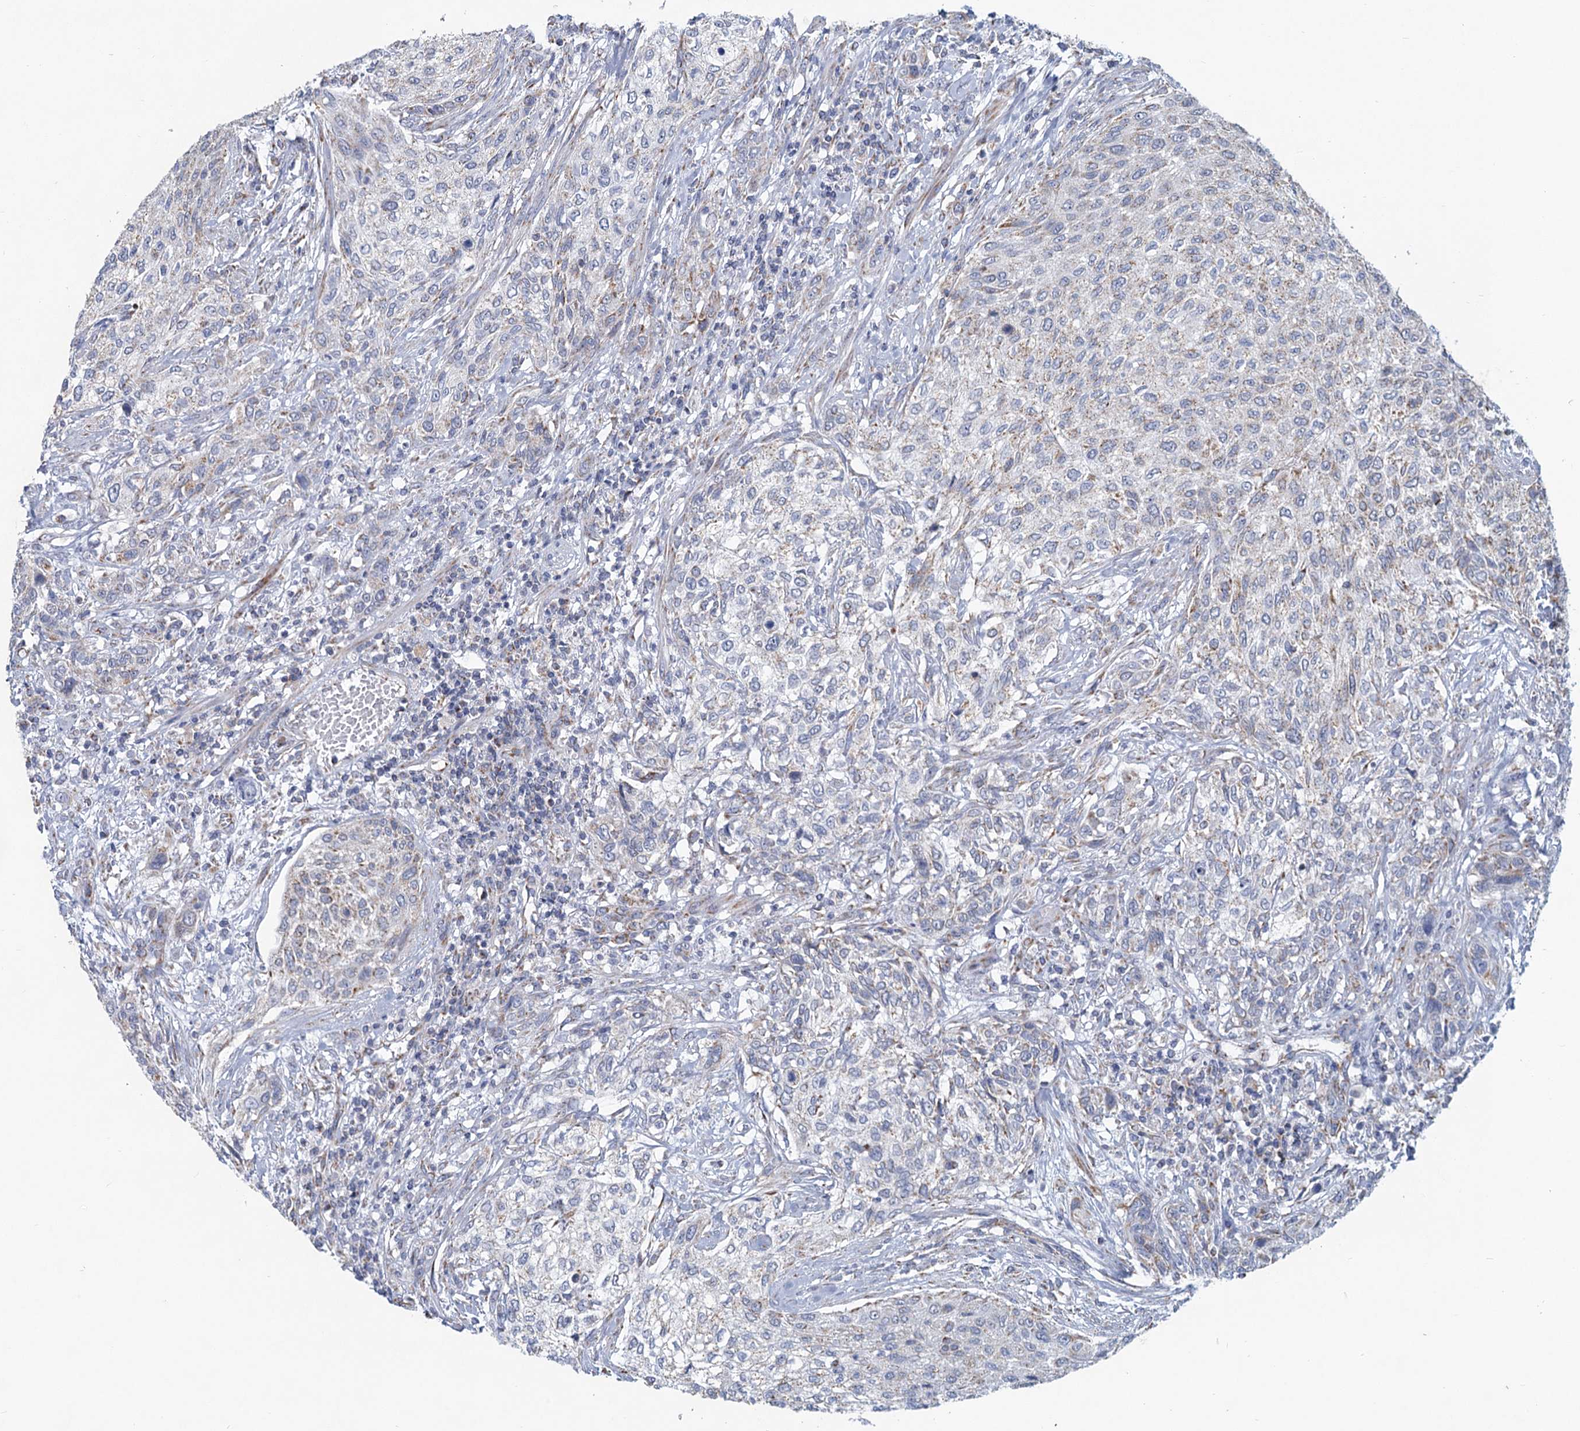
{"staining": {"intensity": "negative", "quantity": "none", "location": "none"}, "tissue": "urothelial cancer", "cell_type": "Tumor cells", "image_type": "cancer", "snomed": [{"axis": "morphology", "description": "Normal tissue, NOS"}, {"axis": "morphology", "description": "Urothelial carcinoma, NOS"}, {"axis": "topography", "description": "Urinary bladder"}, {"axis": "topography", "description": "Peripheral nerve tissue"}], "caption": "A high-resolution histopathology image shows immunohistochemistry (IHC) staining of urothelial cancer, which reveals no significant expression in tumor cells.", "gene": "NDUFC2", "patient": {"sex": "male", "age": 35}}